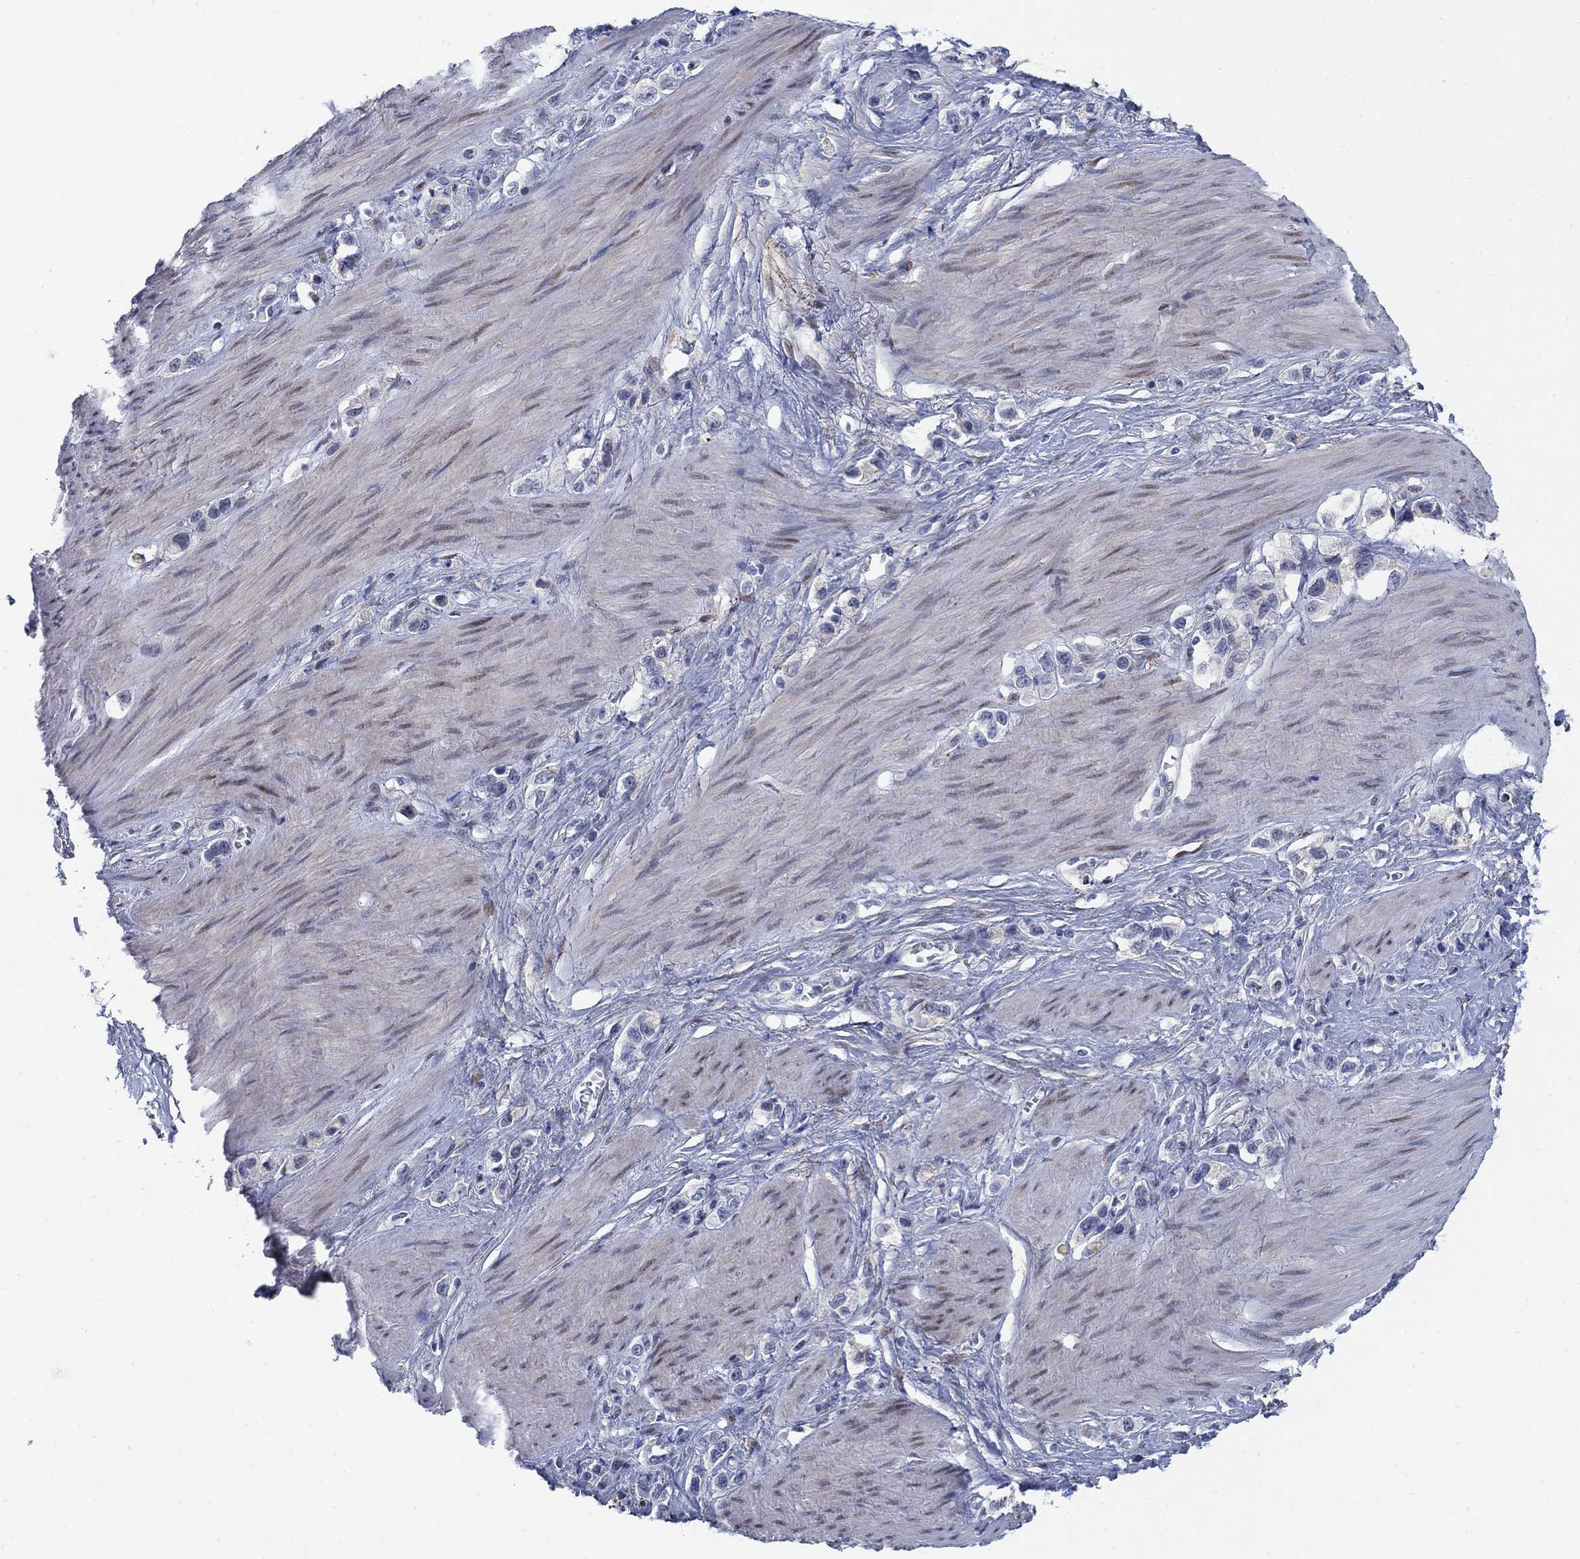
{"staining": {"intensity": "negative", "quantity": "none", "location": "none"}, "tissue": "stomach cancer", "cell_type": "Tumor cells", "image_type": "cancer", "snomed": [{"axis": "morphology", "description": "Normal tissue, NOS"}, {"axis": "morphology", "description": "Adenocarcinoma, NOS"}, {"axis": "morphology", "description": "Adenocarcinoma, High grade"}, {"axis": "topography", "description": "Stomach, upper"}, {"axis": "topography", "description": "Stomach"}], "caption": "Tumor cells are negative for protein expression in human stomach adenocarcinoma. Brightfield microscopy of IHC stained with DAB (brown) and hematoxylin (blue), captured at high magnification.", "gene": "MYO3A", "patient": {"sex": "female", "age": 65}}